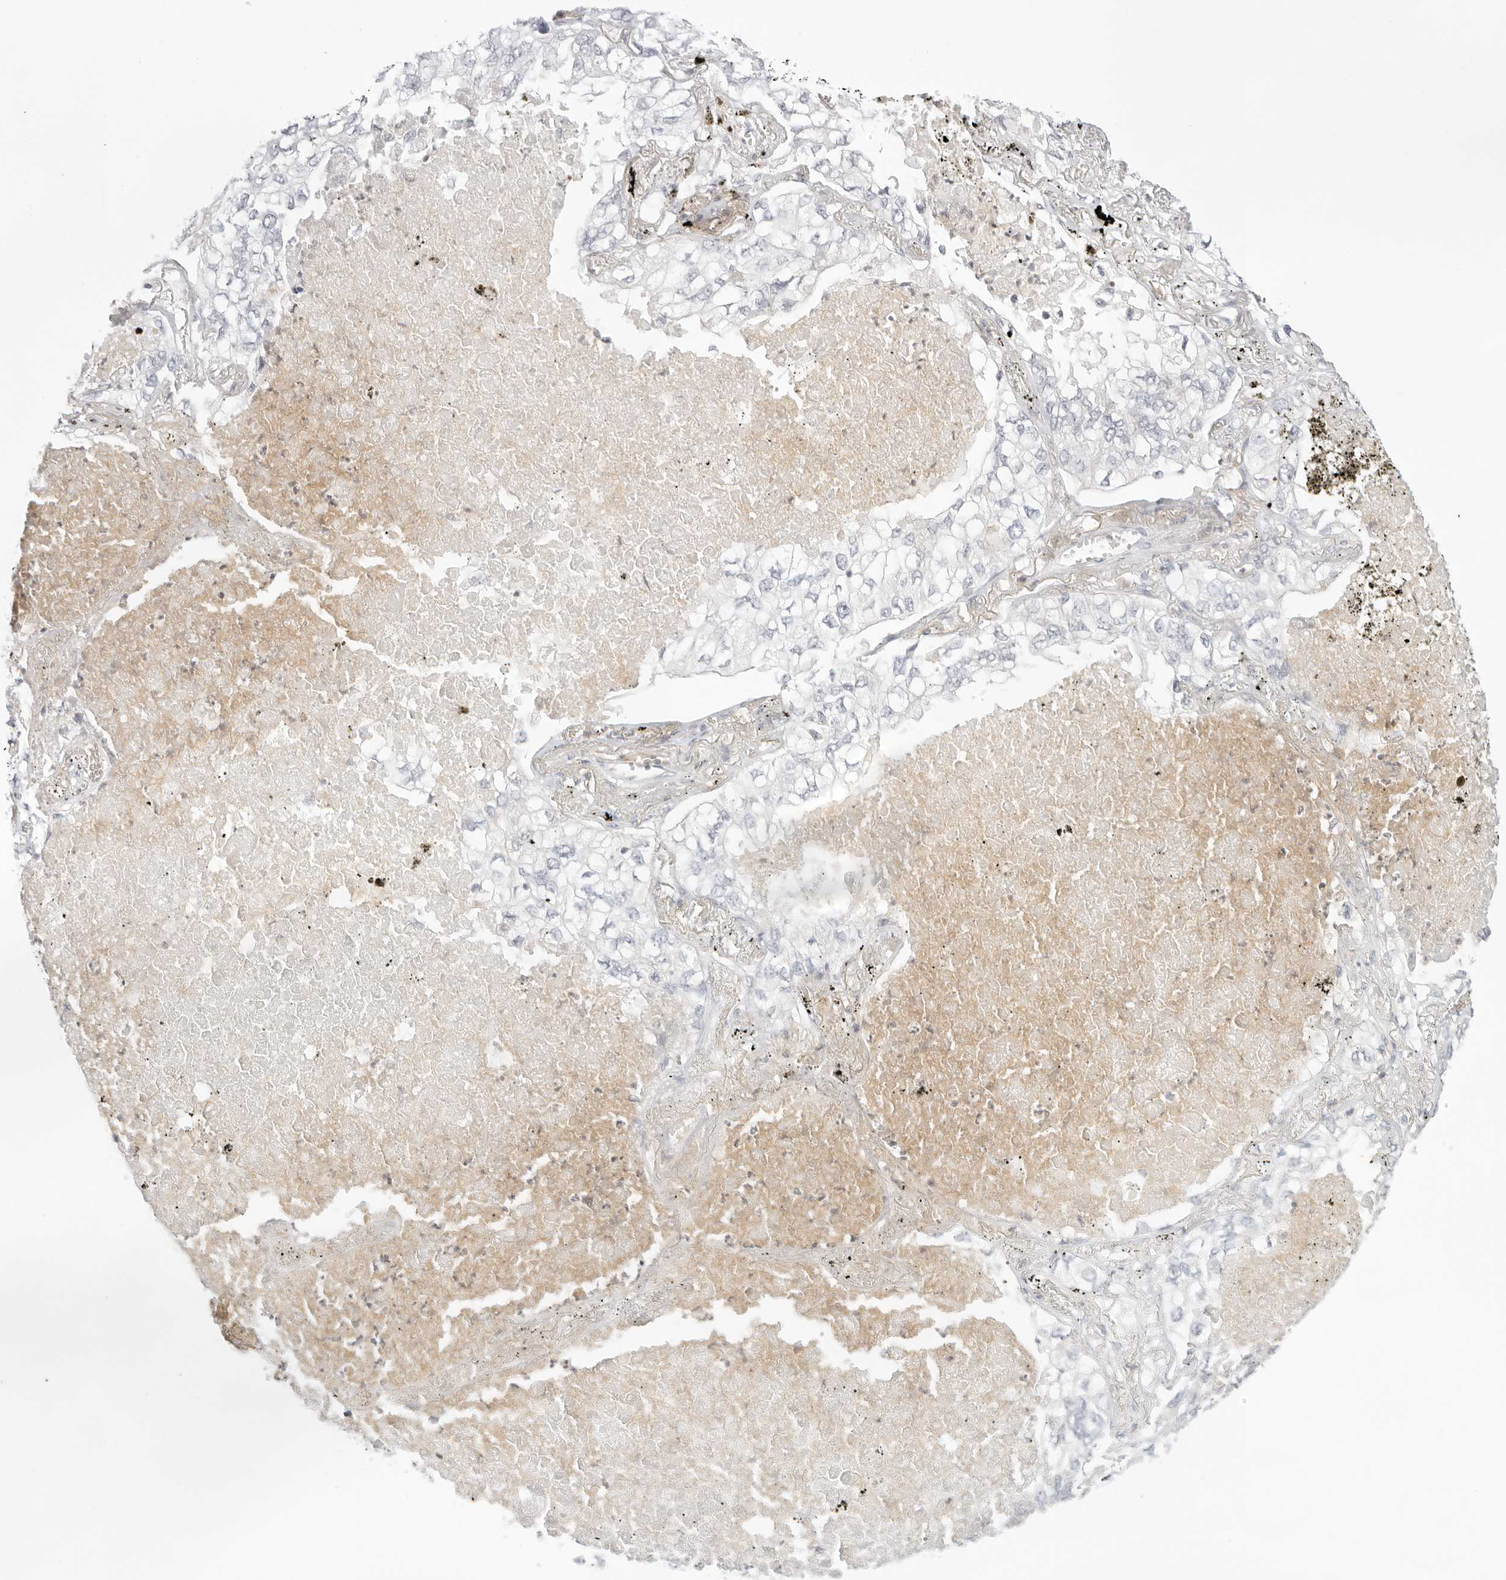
{"staining": {"intensity": "negative", "quantity": "none", "location": "none"}, "tissue": "lung cancer", "cell_type": "Tumor cells", "image_type": "cancer", "snomed": [{"axis": "morphology", "description": "Adenocarcinoma, NOS"}, {"axis": "topography", "description": "Lung"}], "caption": "The photomicrograph reveals no significant staining in tumor cells of adenocarcinoma (lung).", "gene": "TNFRSF14", "patient": {"sex": "male", "age": 65}}